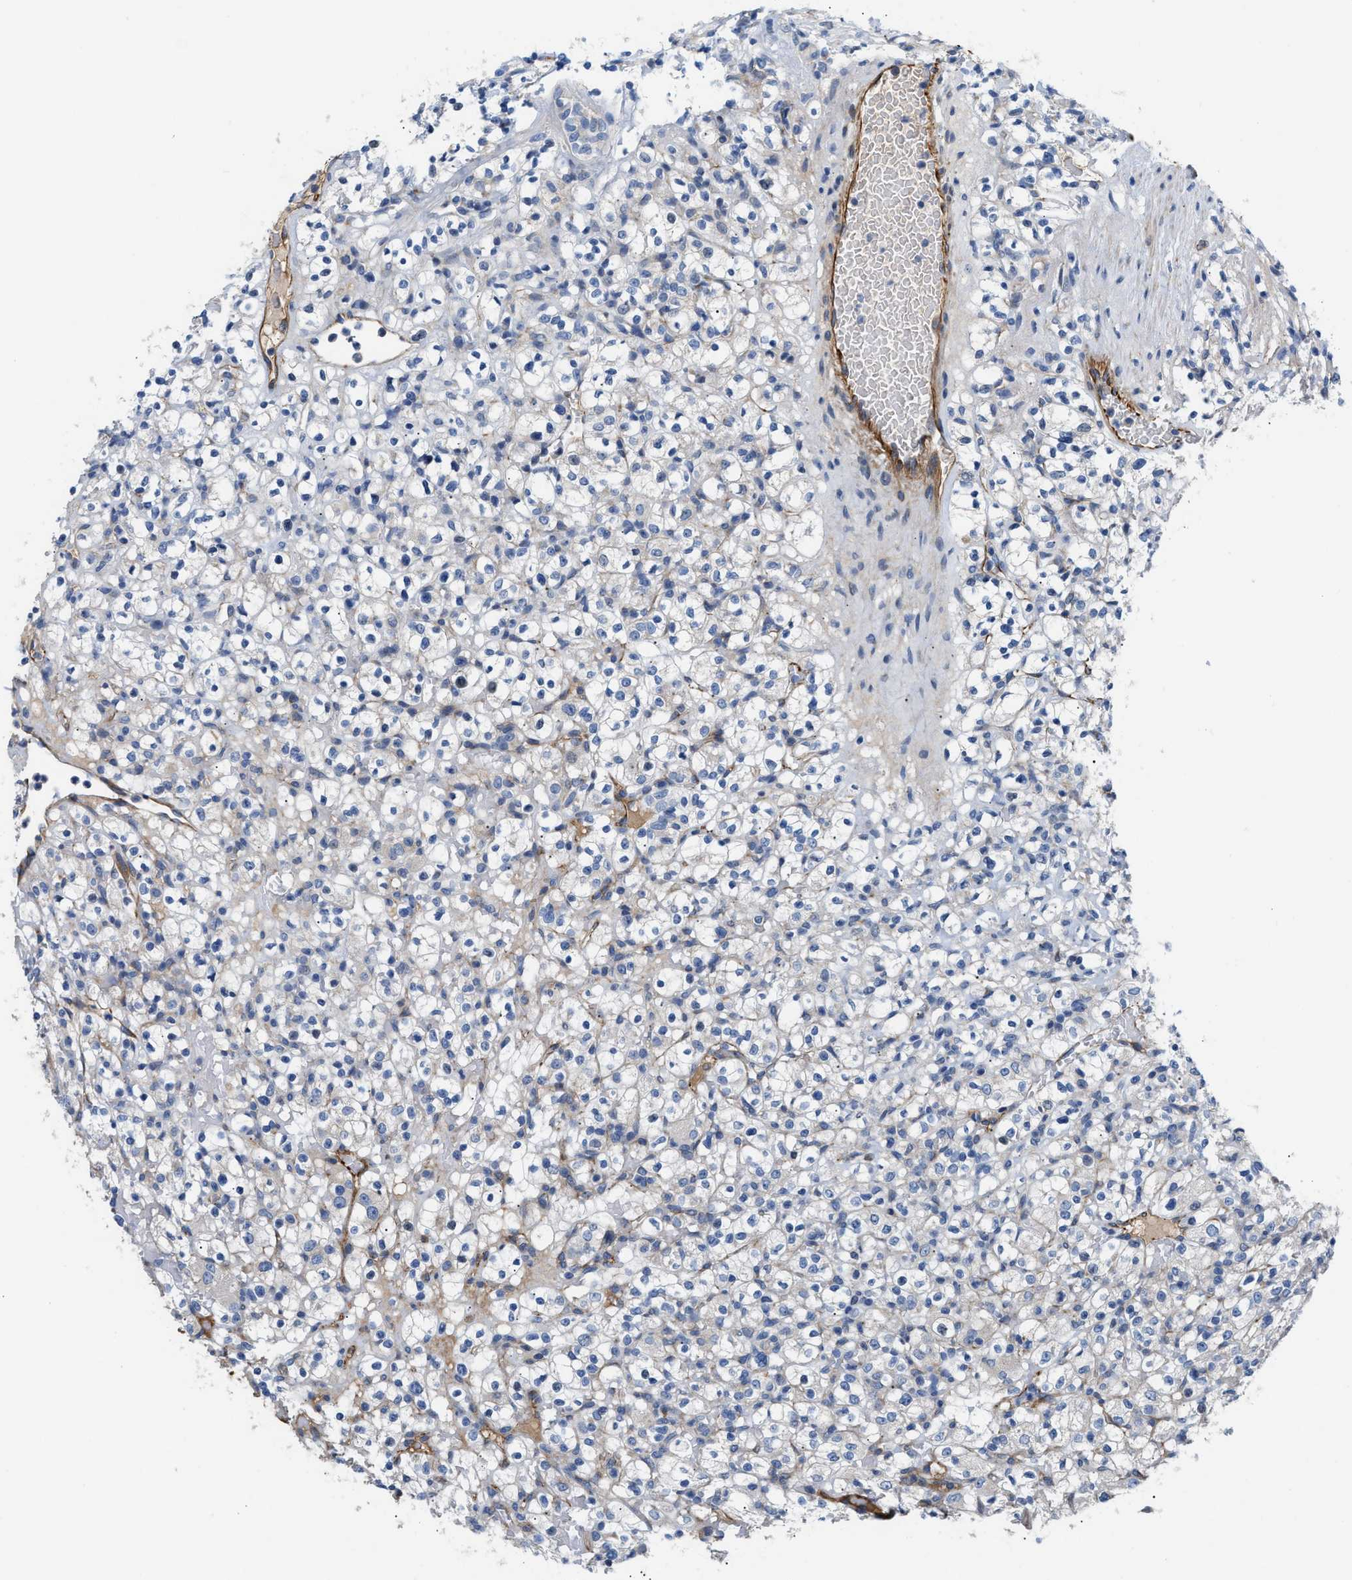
{"staining": {"intensity": "negative", "quantity": "none", "location": "none"}, "tissue": "renal cancer", "cell_type": "Tumor cells", "image_type": "cancer", "snomed": [{"axis": "morphology", "description": "Normal tissue, NOS"}, {"axis": "morphology", "description": "Adenocarcinoma, NOS"}, {"axis": "topography", "description": "Kidney"}], "caption": "Renal cancer stained for a protein using immunohistochemistry reveals no positivity tumor cells.", "gene": "TFPI", "patient": {"sex": "female", "age": 72}}